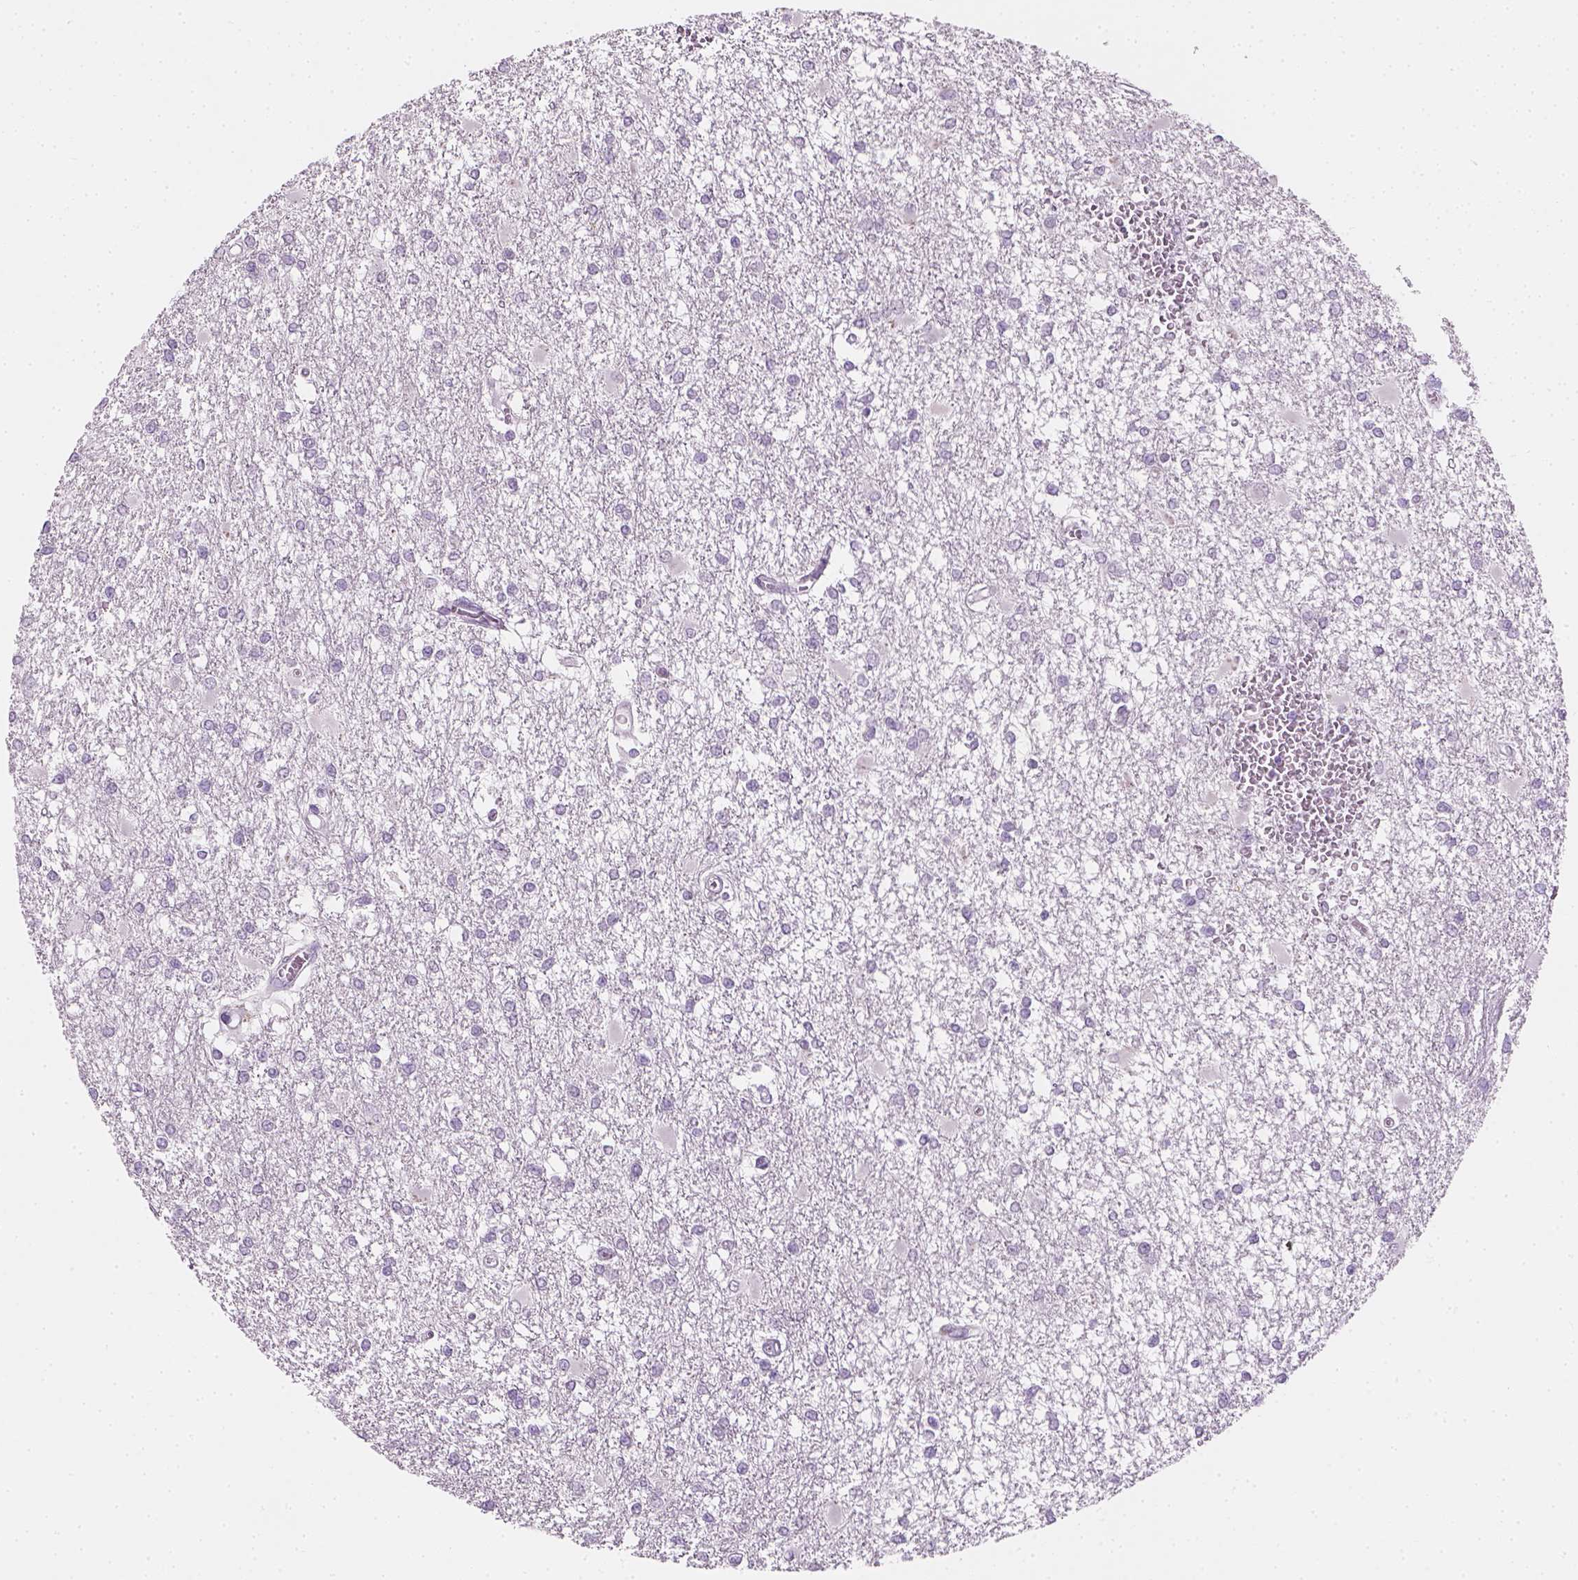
{"staining": {"intensity": "negative", "quantity": "none", "location": "none"}, "tissue": "glioma", "cell_type": "Tumor cells", "image_type": "cancer", "snomed": [{"axis": "morphology", "description": "Glioma, malignant, High grade"}, {"axis": "topography", "description": "Cerebral cortex"}], "caption": "Malignant glioma (high-grade) was stained to show a protein in brown. There is no significant positivity in tumor cells.", "gene": "TH", "patient": {"sex": "male", "age": 79}}